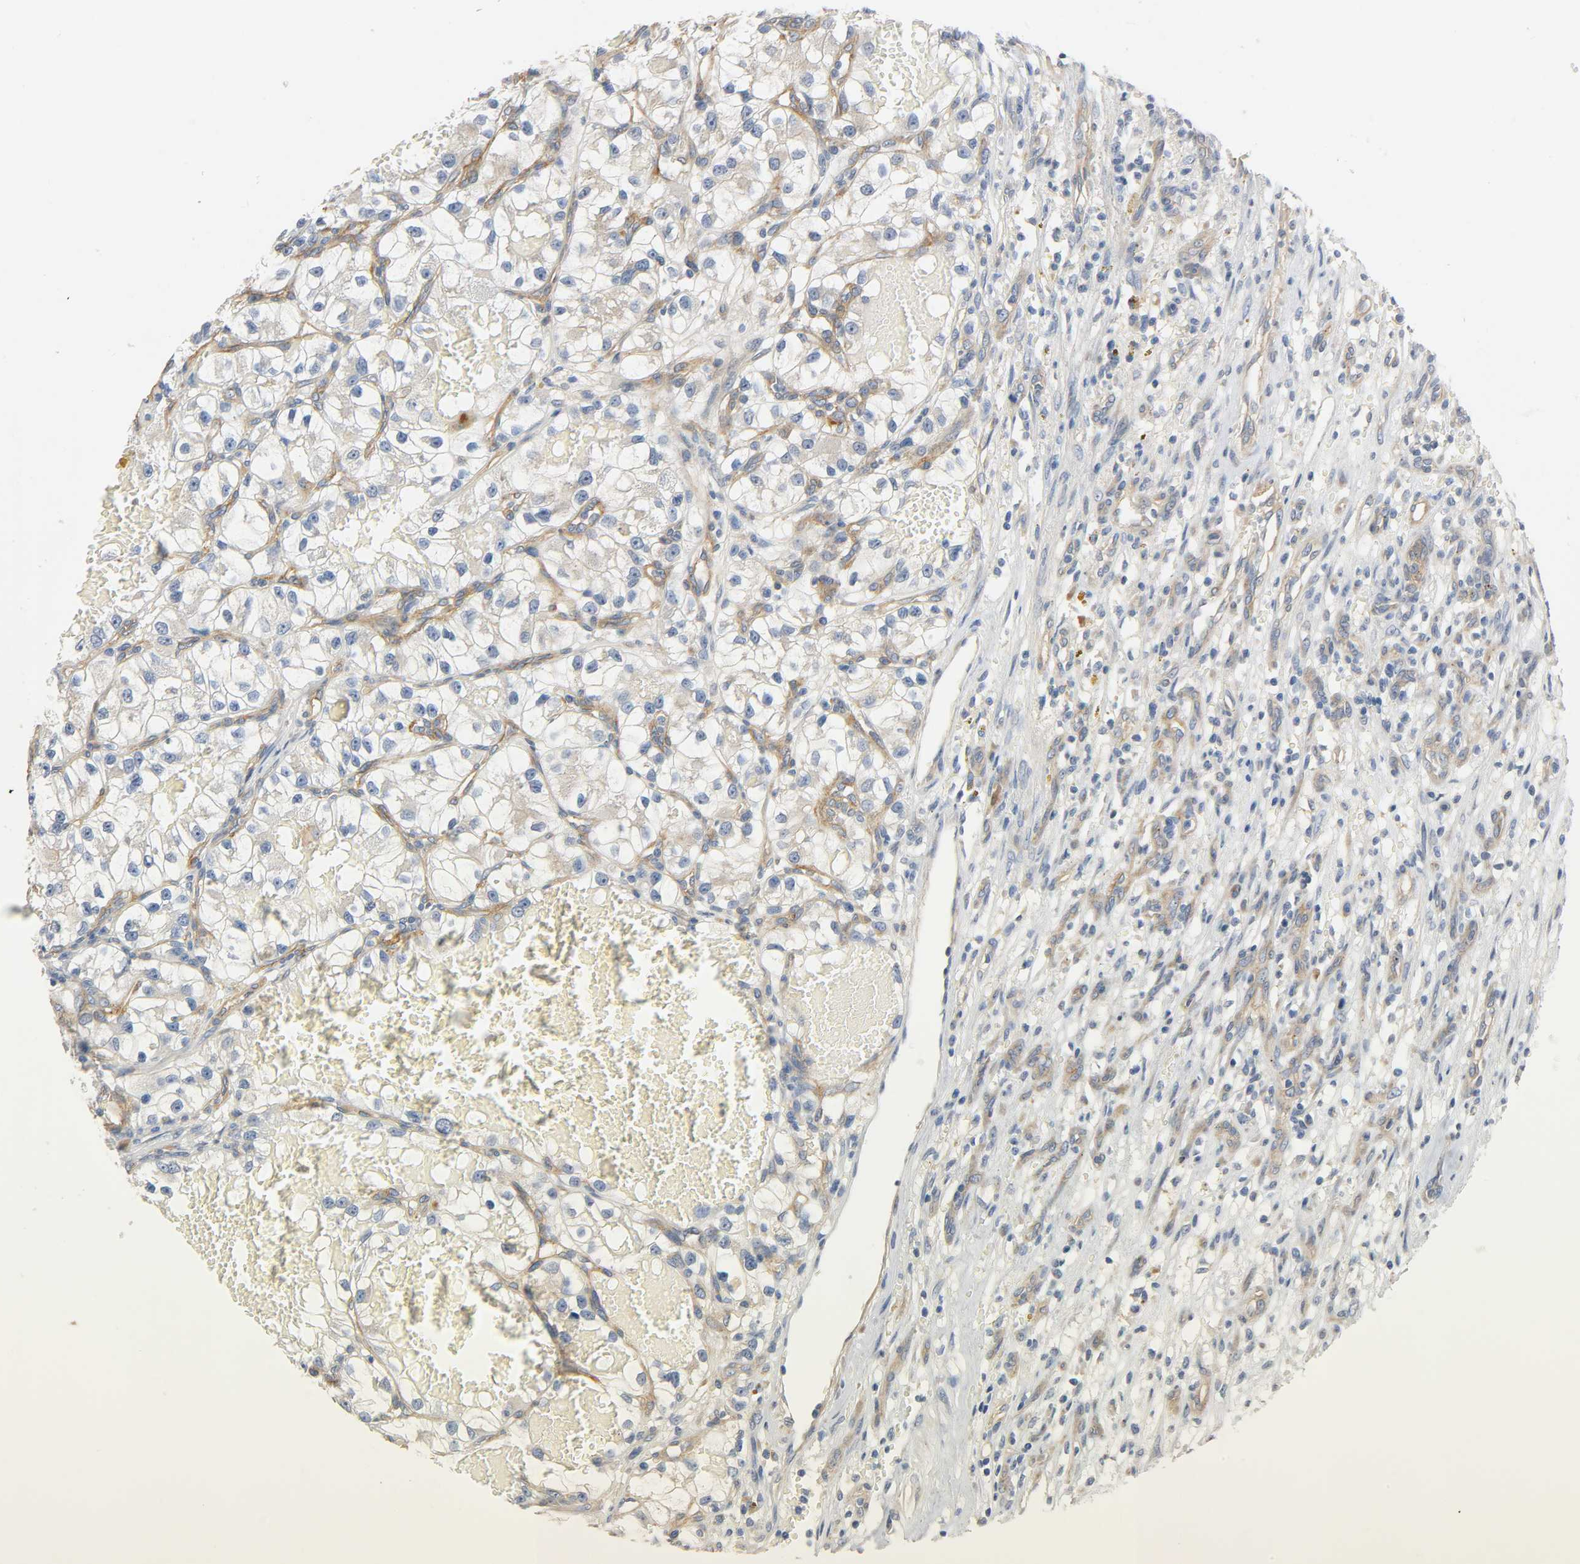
{"staining": {"intensity": "moderate", "quantity": "<25%", "location": "cytoplasmic/membranous"}, "tissue": "renal cancer", "cell_type": "Tumor cells", "image_type": "cancer", "snomed": [{"axis": "morphology", "description": "Adenocarcinoma, NOS"}, {"axis": "topography", "description": "Kidney"}], "caption": "High-magnification brightfield microscopy of renal adenocarcinoma stained with DAB (3,3'-diaminobenzidine) (brown) and counterstained with hematoxylin (blue). tumor cells exhibit moderate cytoplasmic/membranous expression is appreciated in approximately<25% of cells.", "gene": "ARPC1A", "patient": {"sex": "female", "age": 57}}